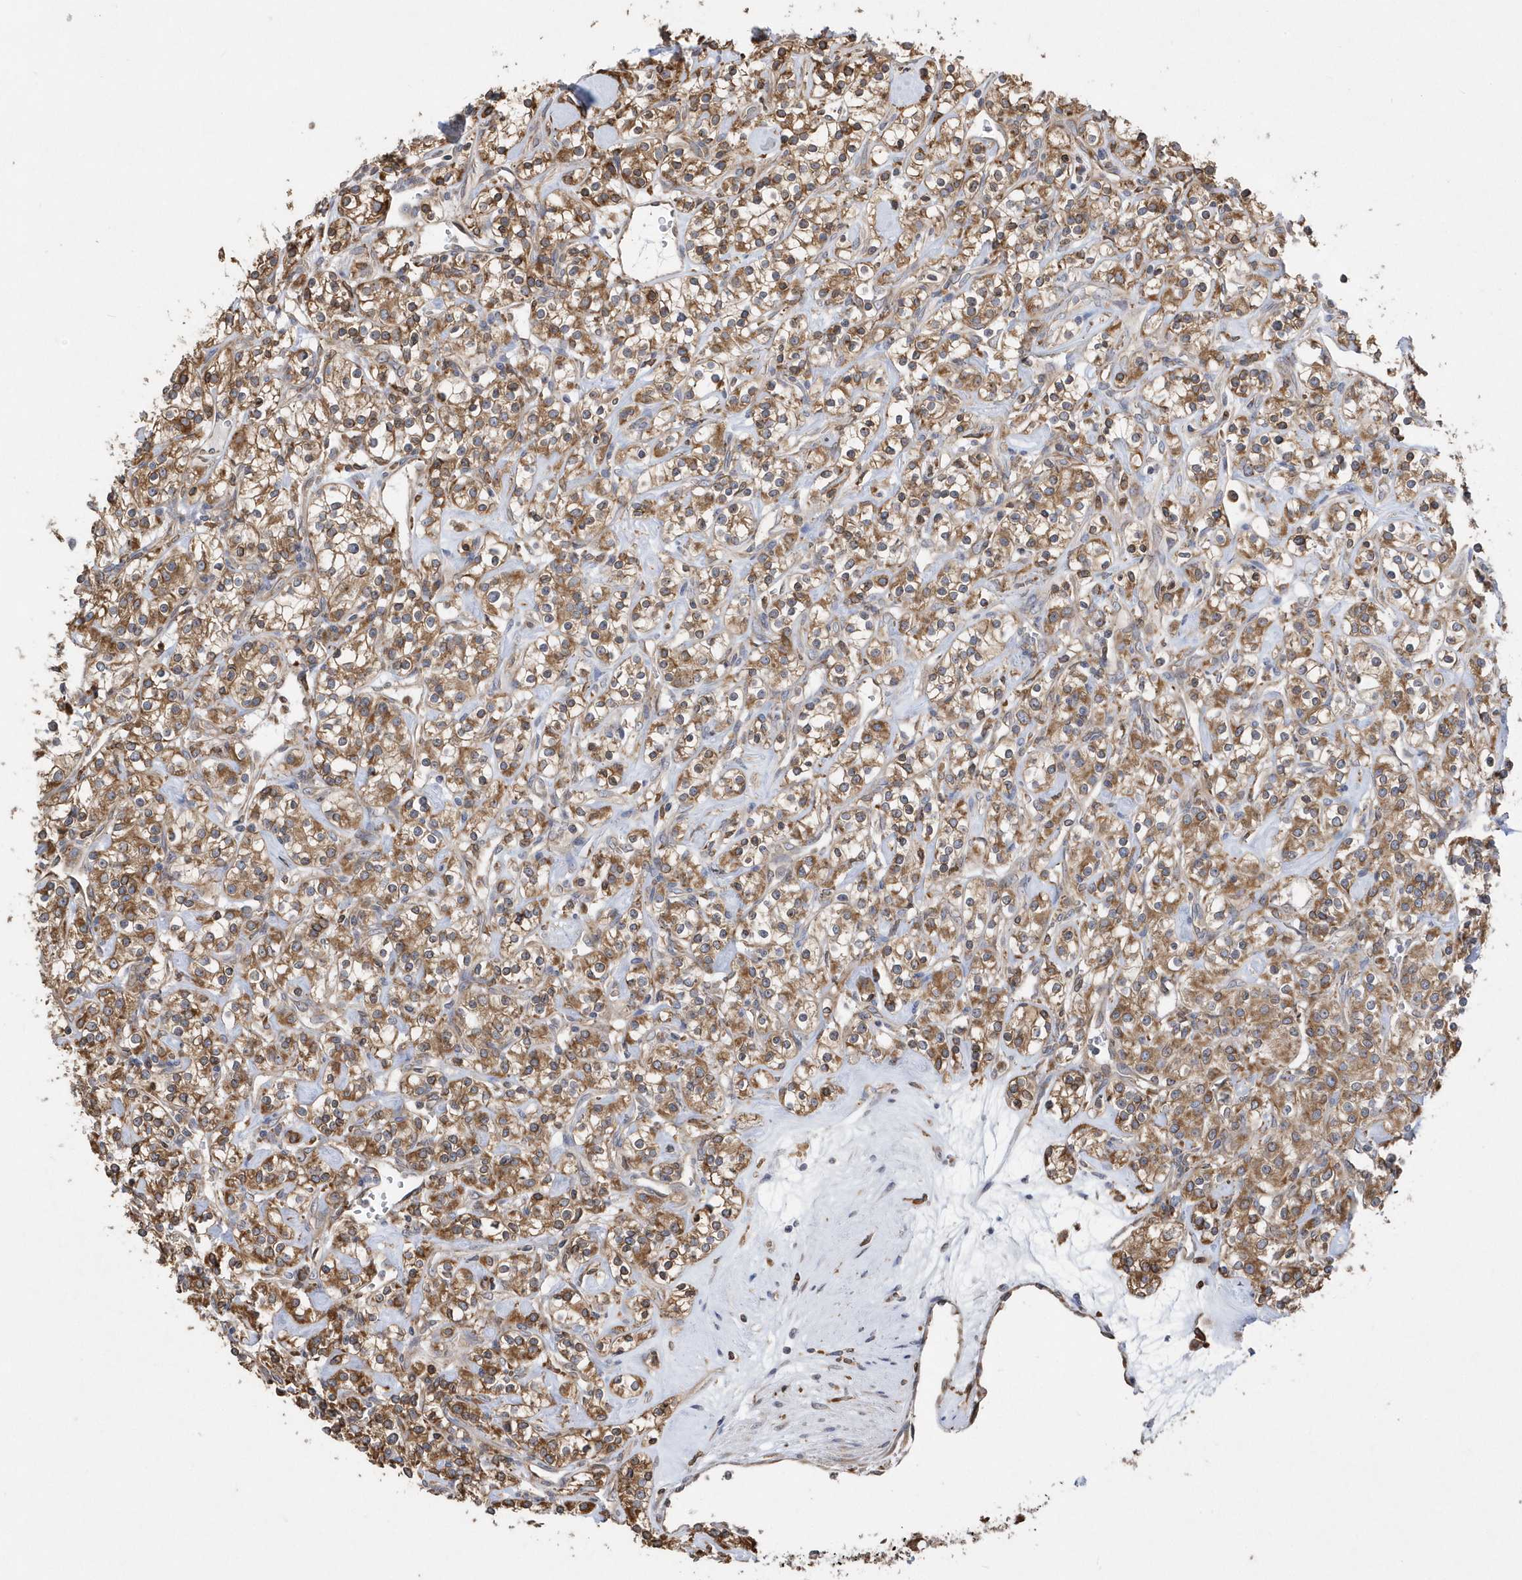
{"staining": {"intensity": "moderate", "quantity": ">75%", "location": "cytoplasmic/membranous"}, "tissue": "renal cancer", "cell_type": "Tumor cells", "image_type": "cancer", "snomed": [{"axis": "morphology", "description": "Adenocarcinoma, NOS"}, {"axis": "topography", "description": "Kidney"}], "caption": "Immunohistochemistry (IHC) image of human renal cancer stained for a protein (brown), which shows medium levels of moderate cytoplasmic/membranous positivity in approximately >75% of tumor cells.", "gene": "VAMP7", "patient": {"sex": "male", "age": 77}}